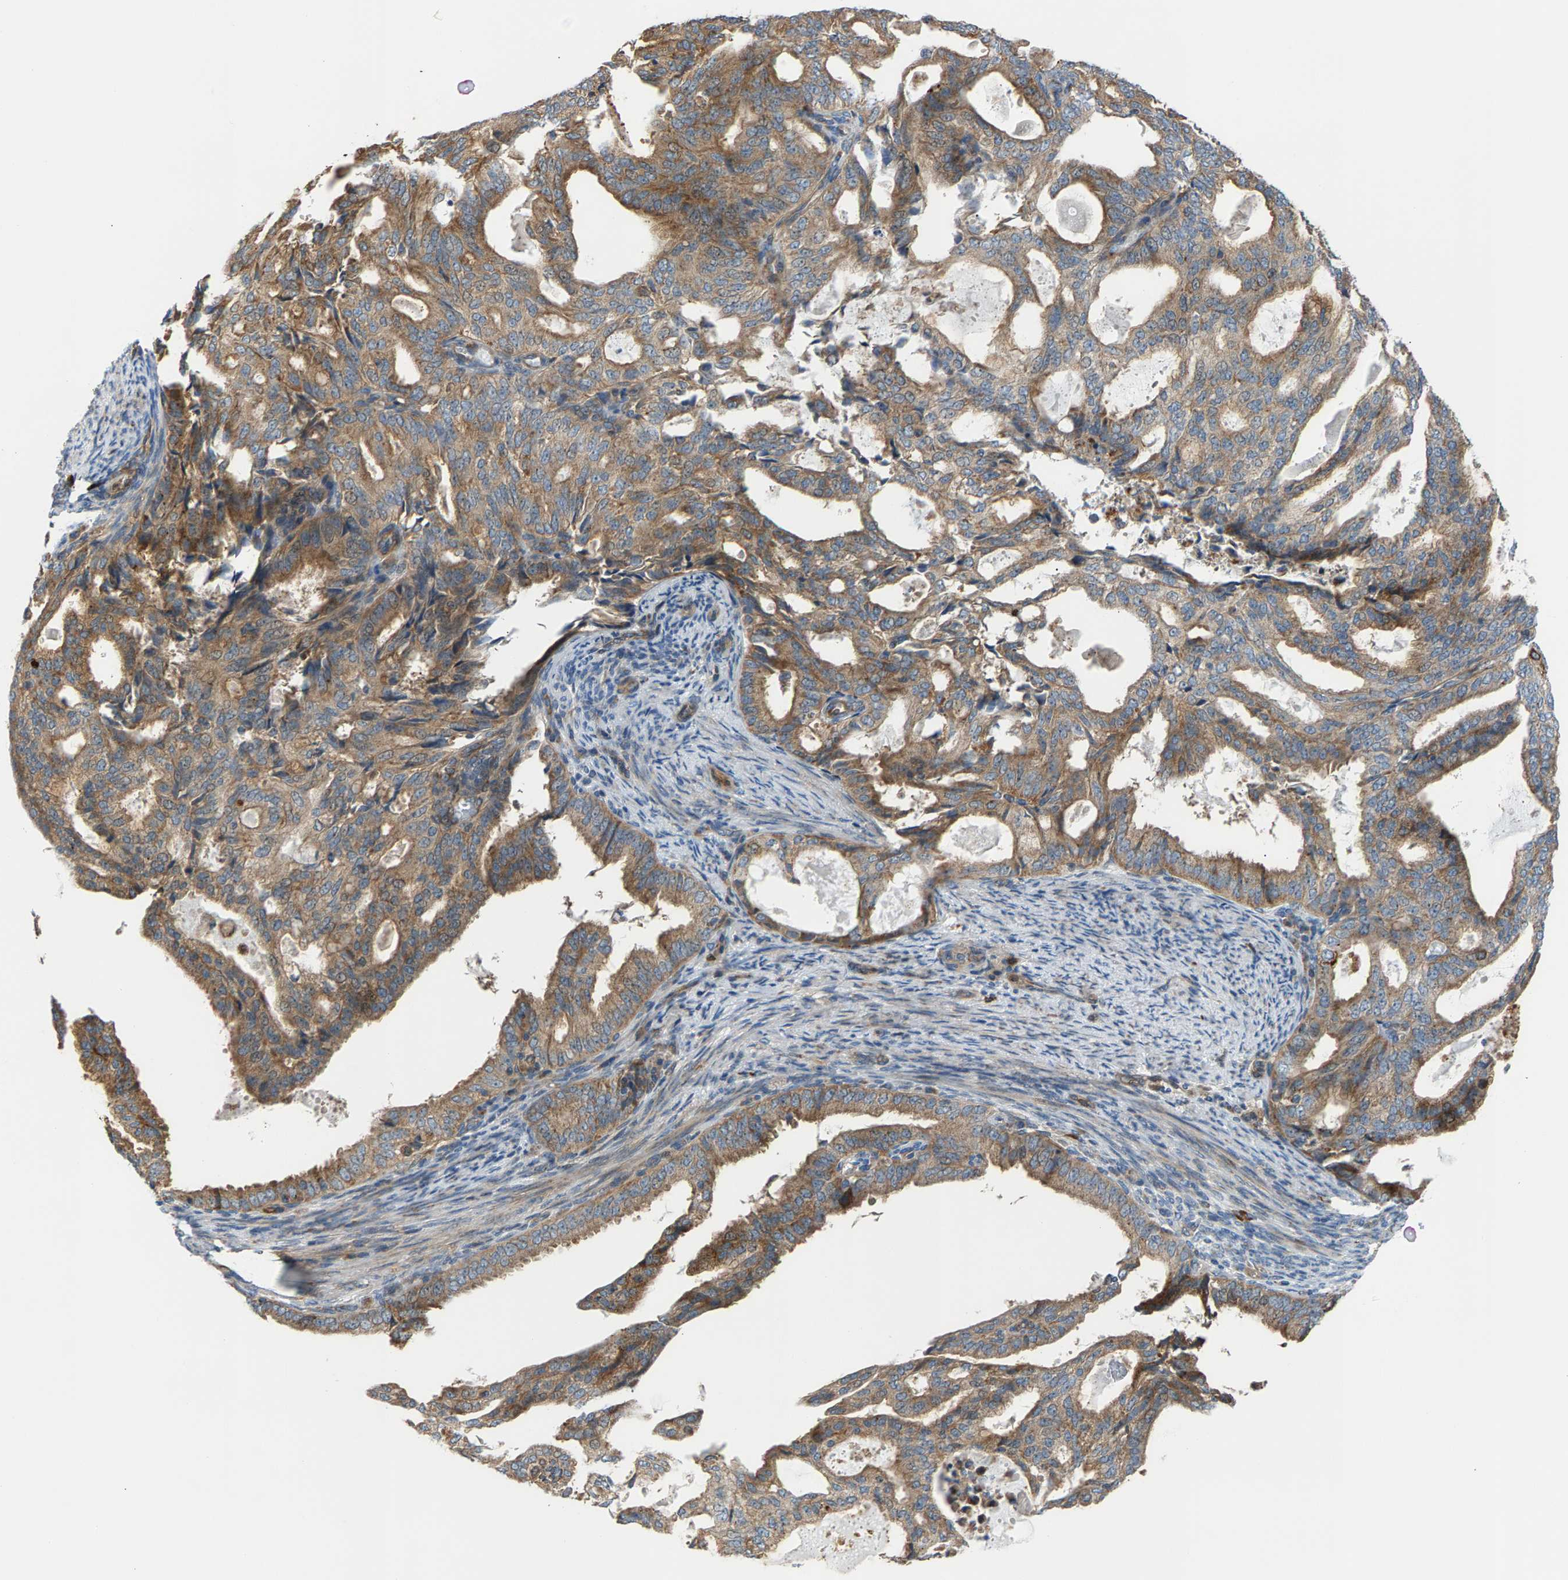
{"staining": {"intensity": "moderate", "quantity": ">75%", "location": "cytoplasmic/membranous"}, "tissue": "endometrial cancer", "cell_type": "Tumor cells", "image_type": "cancer", "snomed": [{"axis": "morphology", "description": "Adenocarcinoma, NOS"}, {"axis": "topography", "description": "Endometrium"}], "caption": "A medium amount of moderate cytoplasmic/membranous positivity is present in approximately >75% of tumor cells in adenocarcinoma (endometrial) tissue.", "gene": "PDCL", "patient": {"sex": "female", "age": 58}}